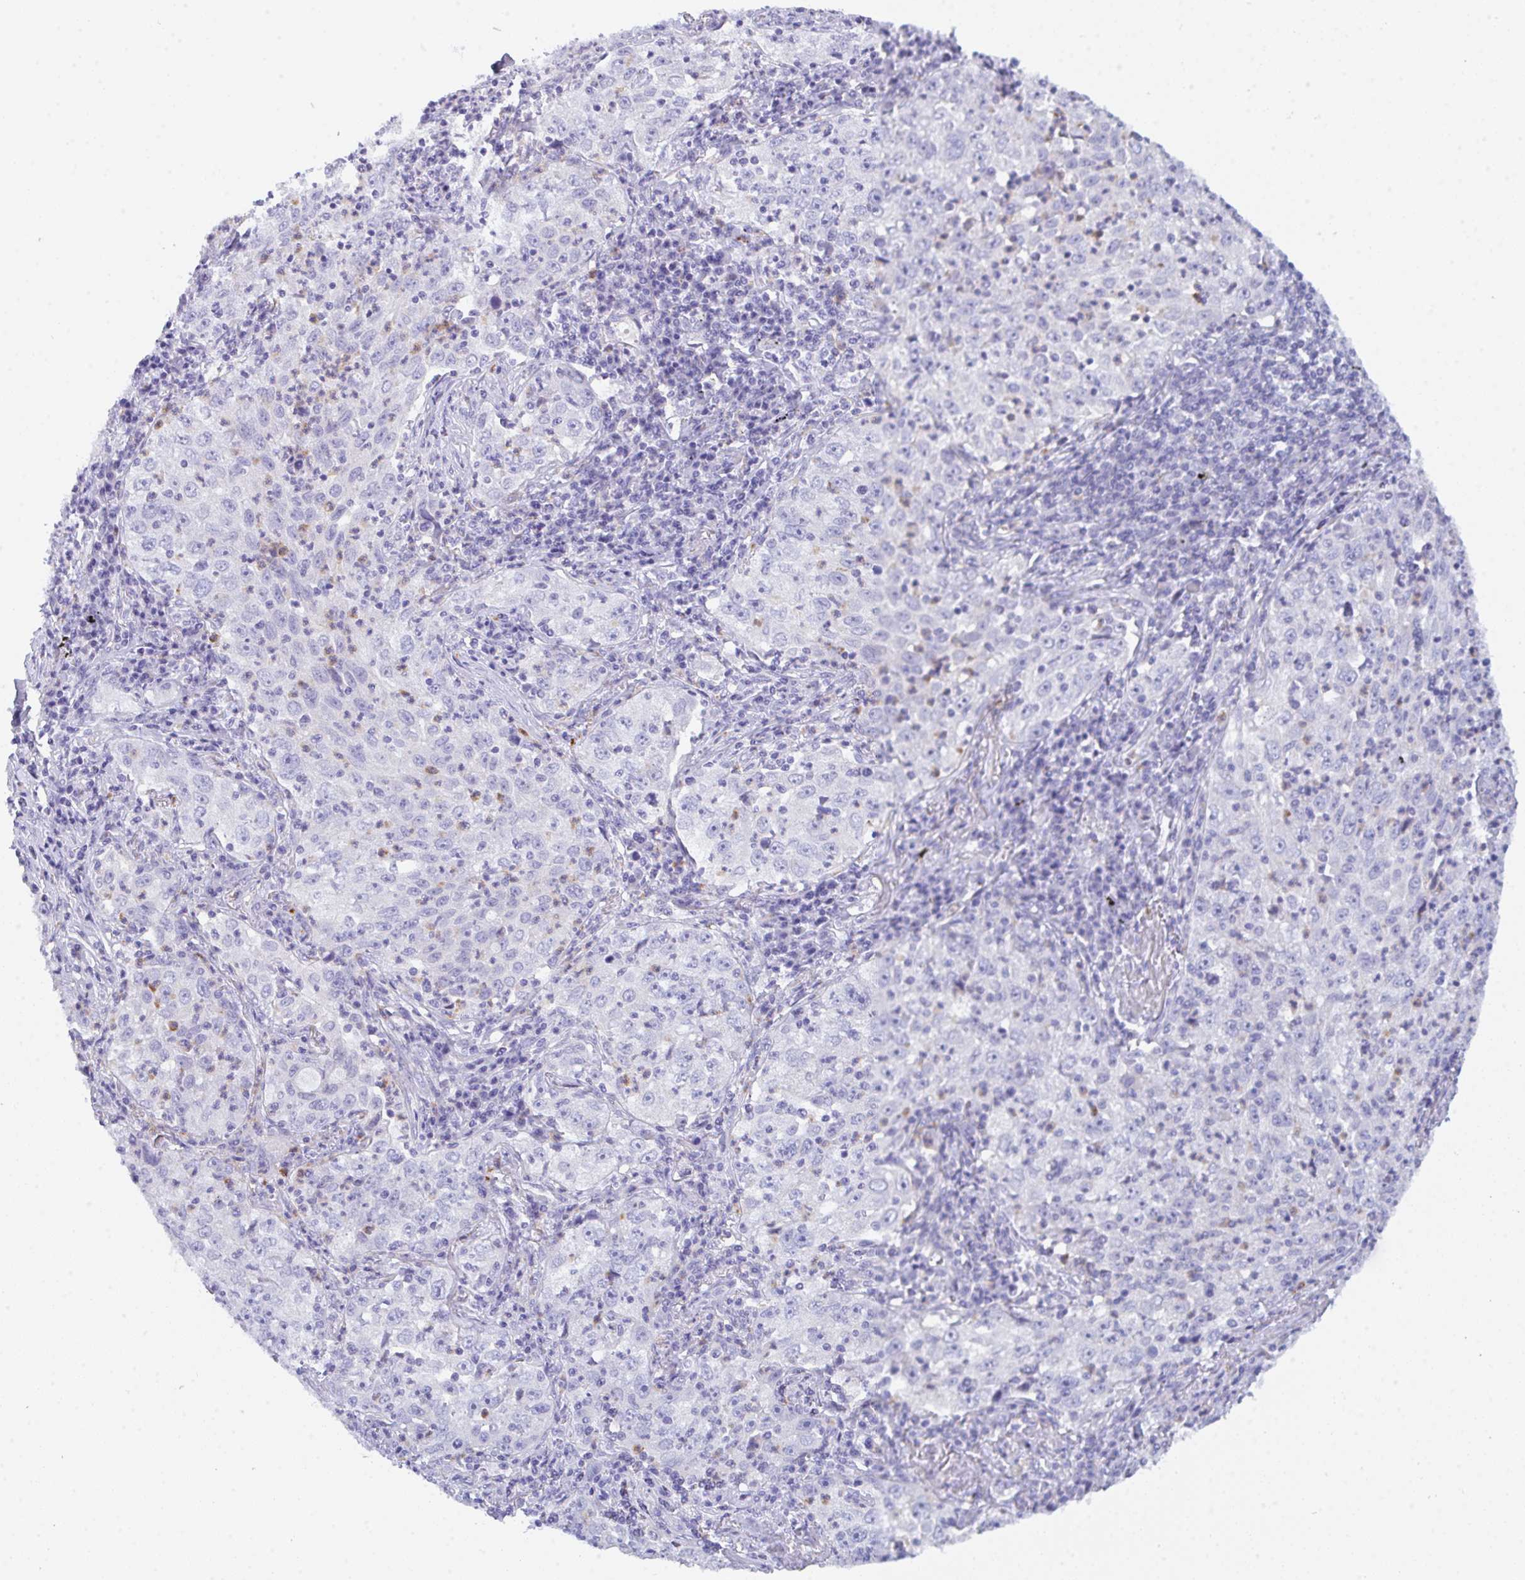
{"staining": {"intensity": "negative", "quantity": "none", "location": "none"}, "tissue": "lung cancer", "cell_type": "Tumor cells", "image_type": "cancer", "snomed": [{"axis": "morphology", "description": "Squamous cell carcinoma, NOS"}, {"axis": "topography", "description": "Lung"}], "caption": "Immunohistochemistry of human lung squamous cell carcinoma displays no staining in tumor cells.", "gene": "CEP170B", "patient": {"sex": "male", "age": 71}}